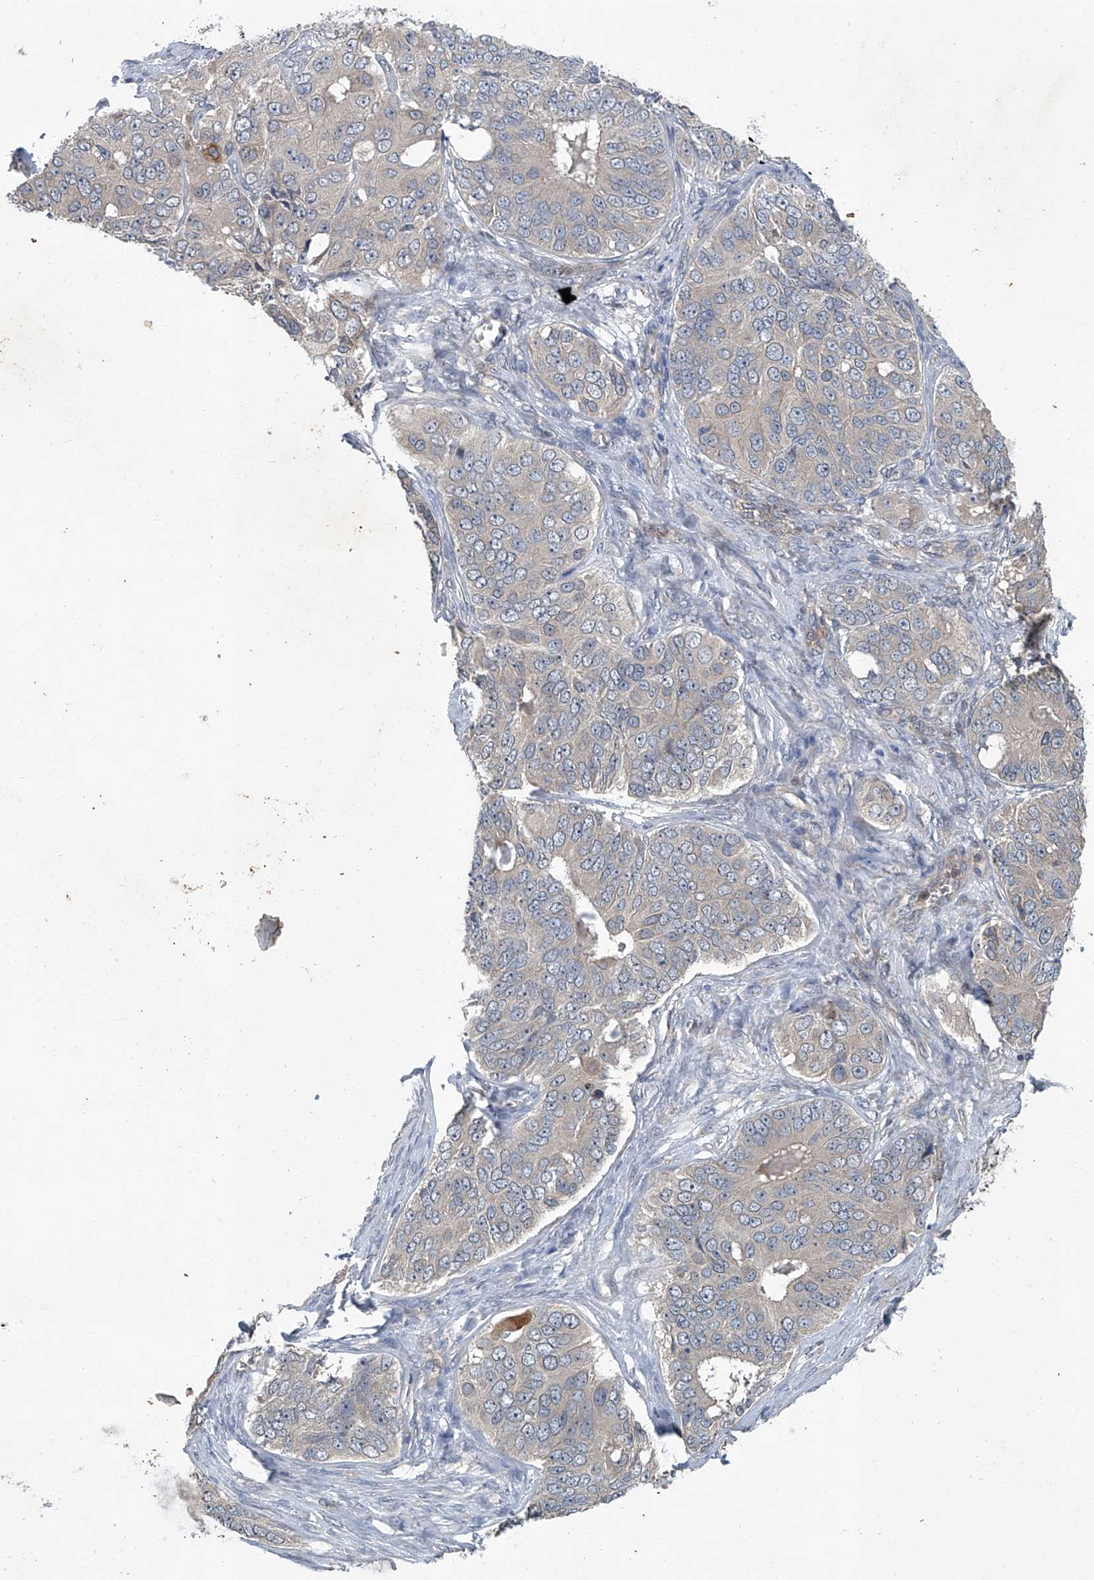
{"staining": {"intensity": "negative", "quantity": "none", "location": "none"}, "tissue": "ovarian cancer", "cell_type": "Tumor cells", "image_type": "cancer", "snomed": [{"axis": "morphology", "description": "Carcinoma, endometroid"}, {"axis": "topography", "description": "Ovary"}], "caption": "Tumor cells show no significant protein staining in ovarian cancer (endometroid carcinoma).", "gene": "ANKRD34A", "patient": {"sex": "female", "age": 51}}